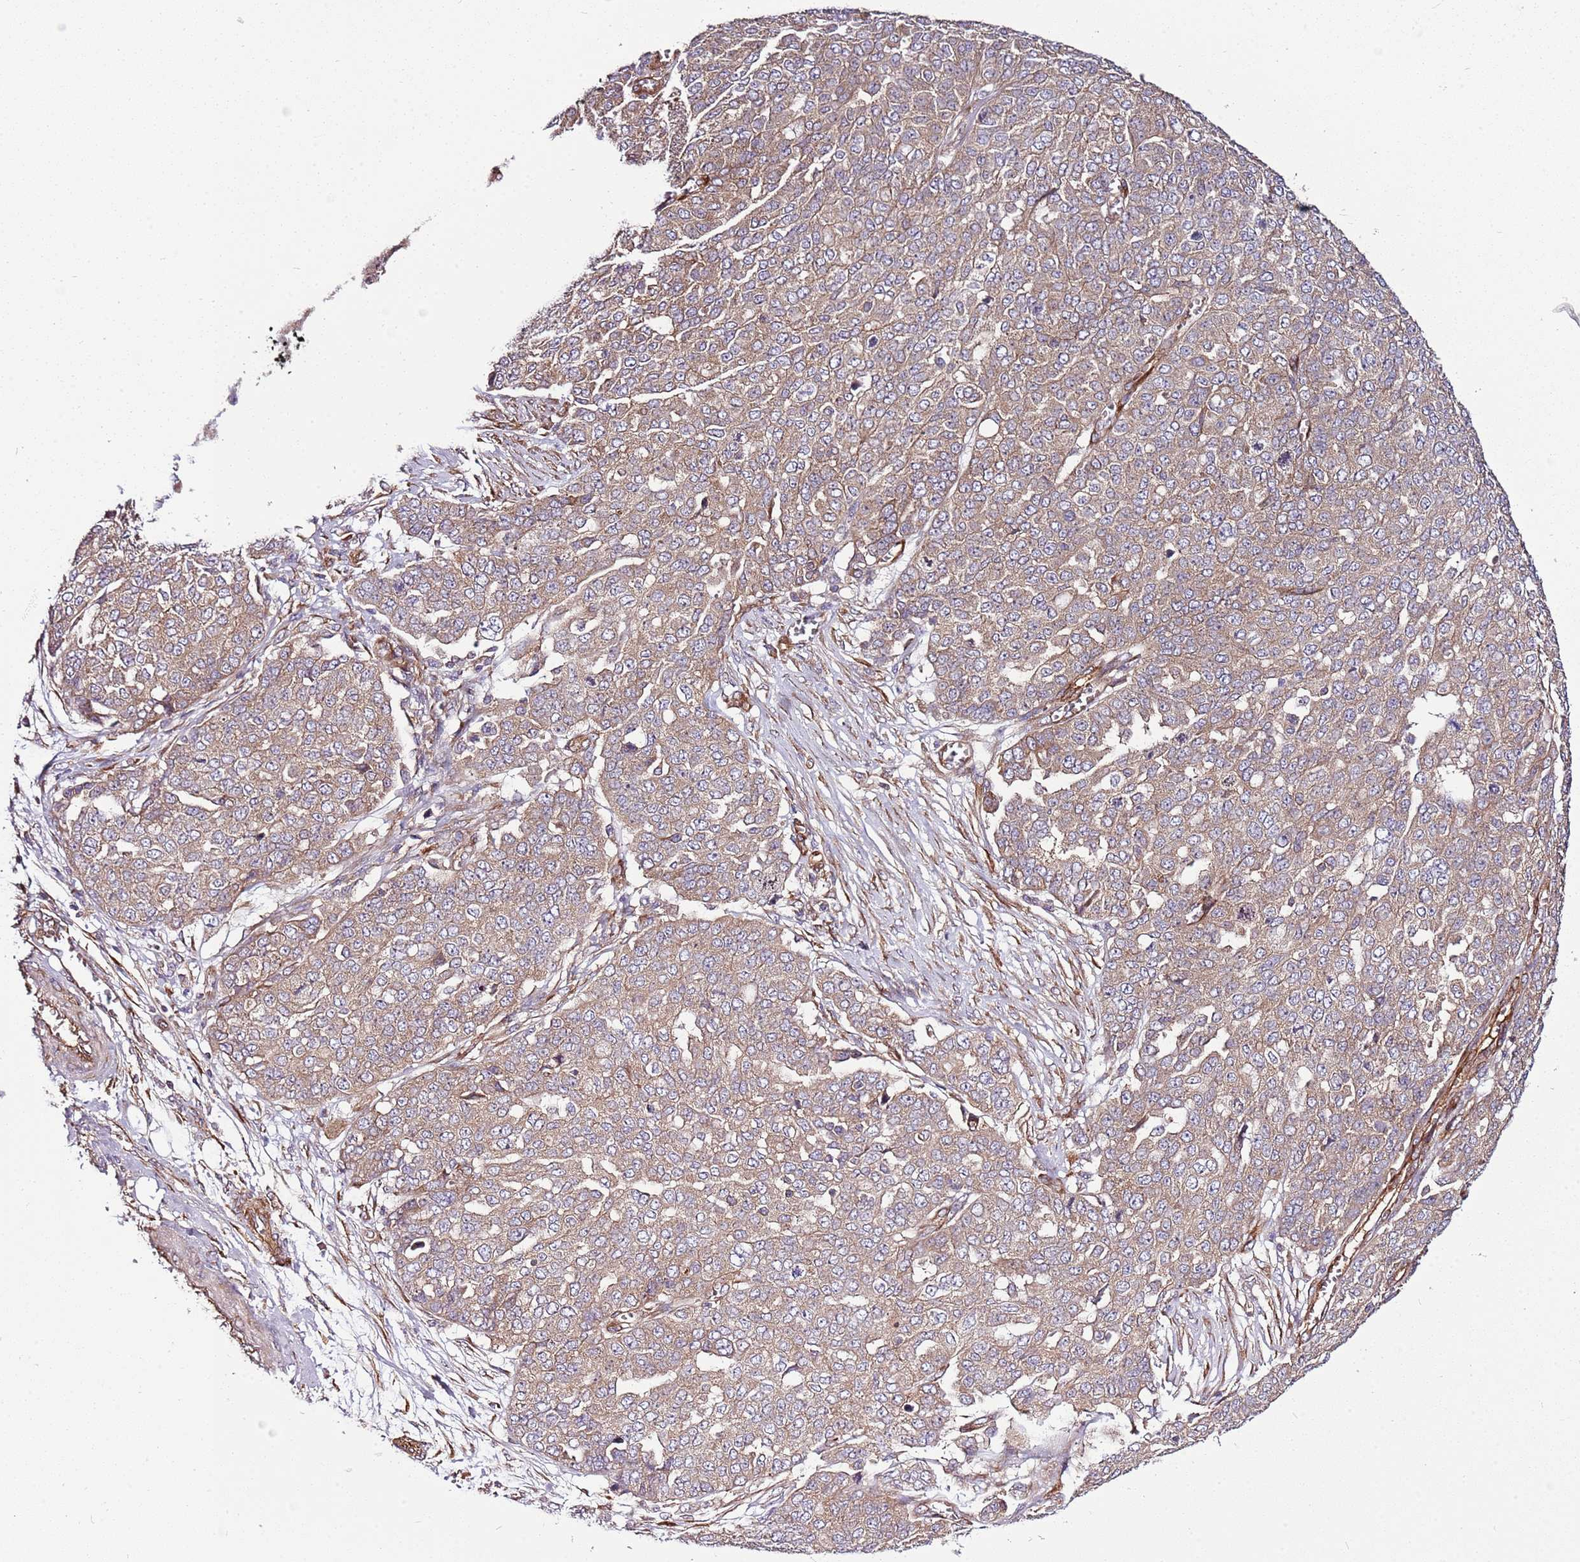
{"staining": {"intensity": "weak", "quantity": ">75%", "location": "cytoplasmic/membranous"}, "tissue": "ovarian cancer", "cell_type": "Tumor cells", "image_type": "cancer", "snomed": [{"axis": "morphology", "description": "Cystadenocarcinoma, serous, NOS"}, {"axis": "topography", "description": "Soft tissue"}, {"axis": "topography", "description": "Ovary"}], "caption": "DAB immunohistochemical staining of ovarian cancer (serous cystadenocarcinoma) demonstrates weak cytoplasmic/membranous protein expression in approximately >75% of tumor cells.", "gene": "GNL1", "patient": {"sex": "female", "age": 57}}